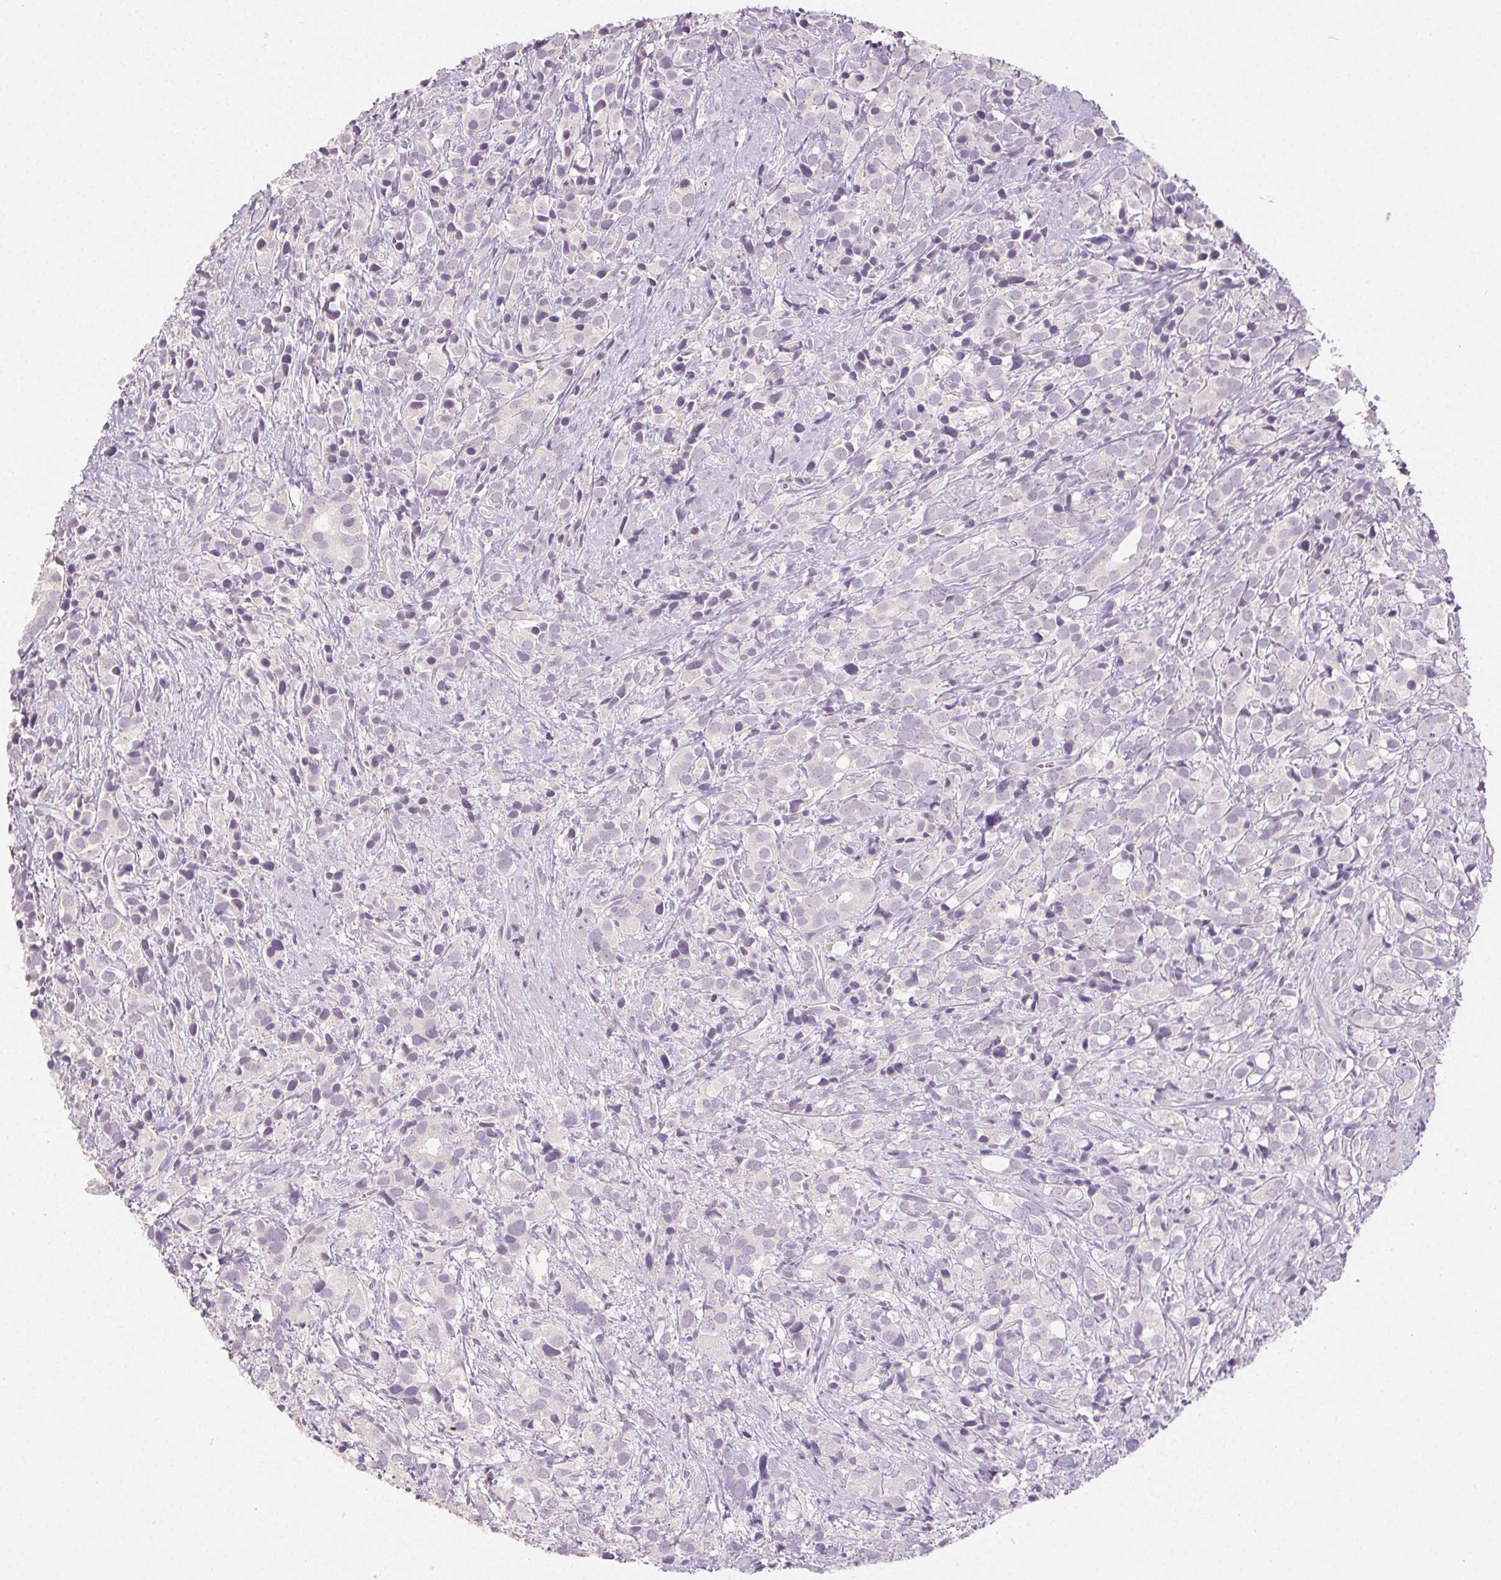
{"staining": {"intensity": "negative", "quantity": "none", "location": "none"}, "tissue": "prostate cancer", "cell_type": "Tumor cells", "image_type": "cancer", "snomed": [{"axis": "morphology", "description": "Adenocarcinoma, High grade"}, {"axis": "topography", "description": "Prostate"}], "caption": "A high-resolution micrograph shows IHC staining of prostate cancer, which shows no significant staining in tumor cells.", "gene": "PI3", "patient": {"sex": "male", "age": 86}}